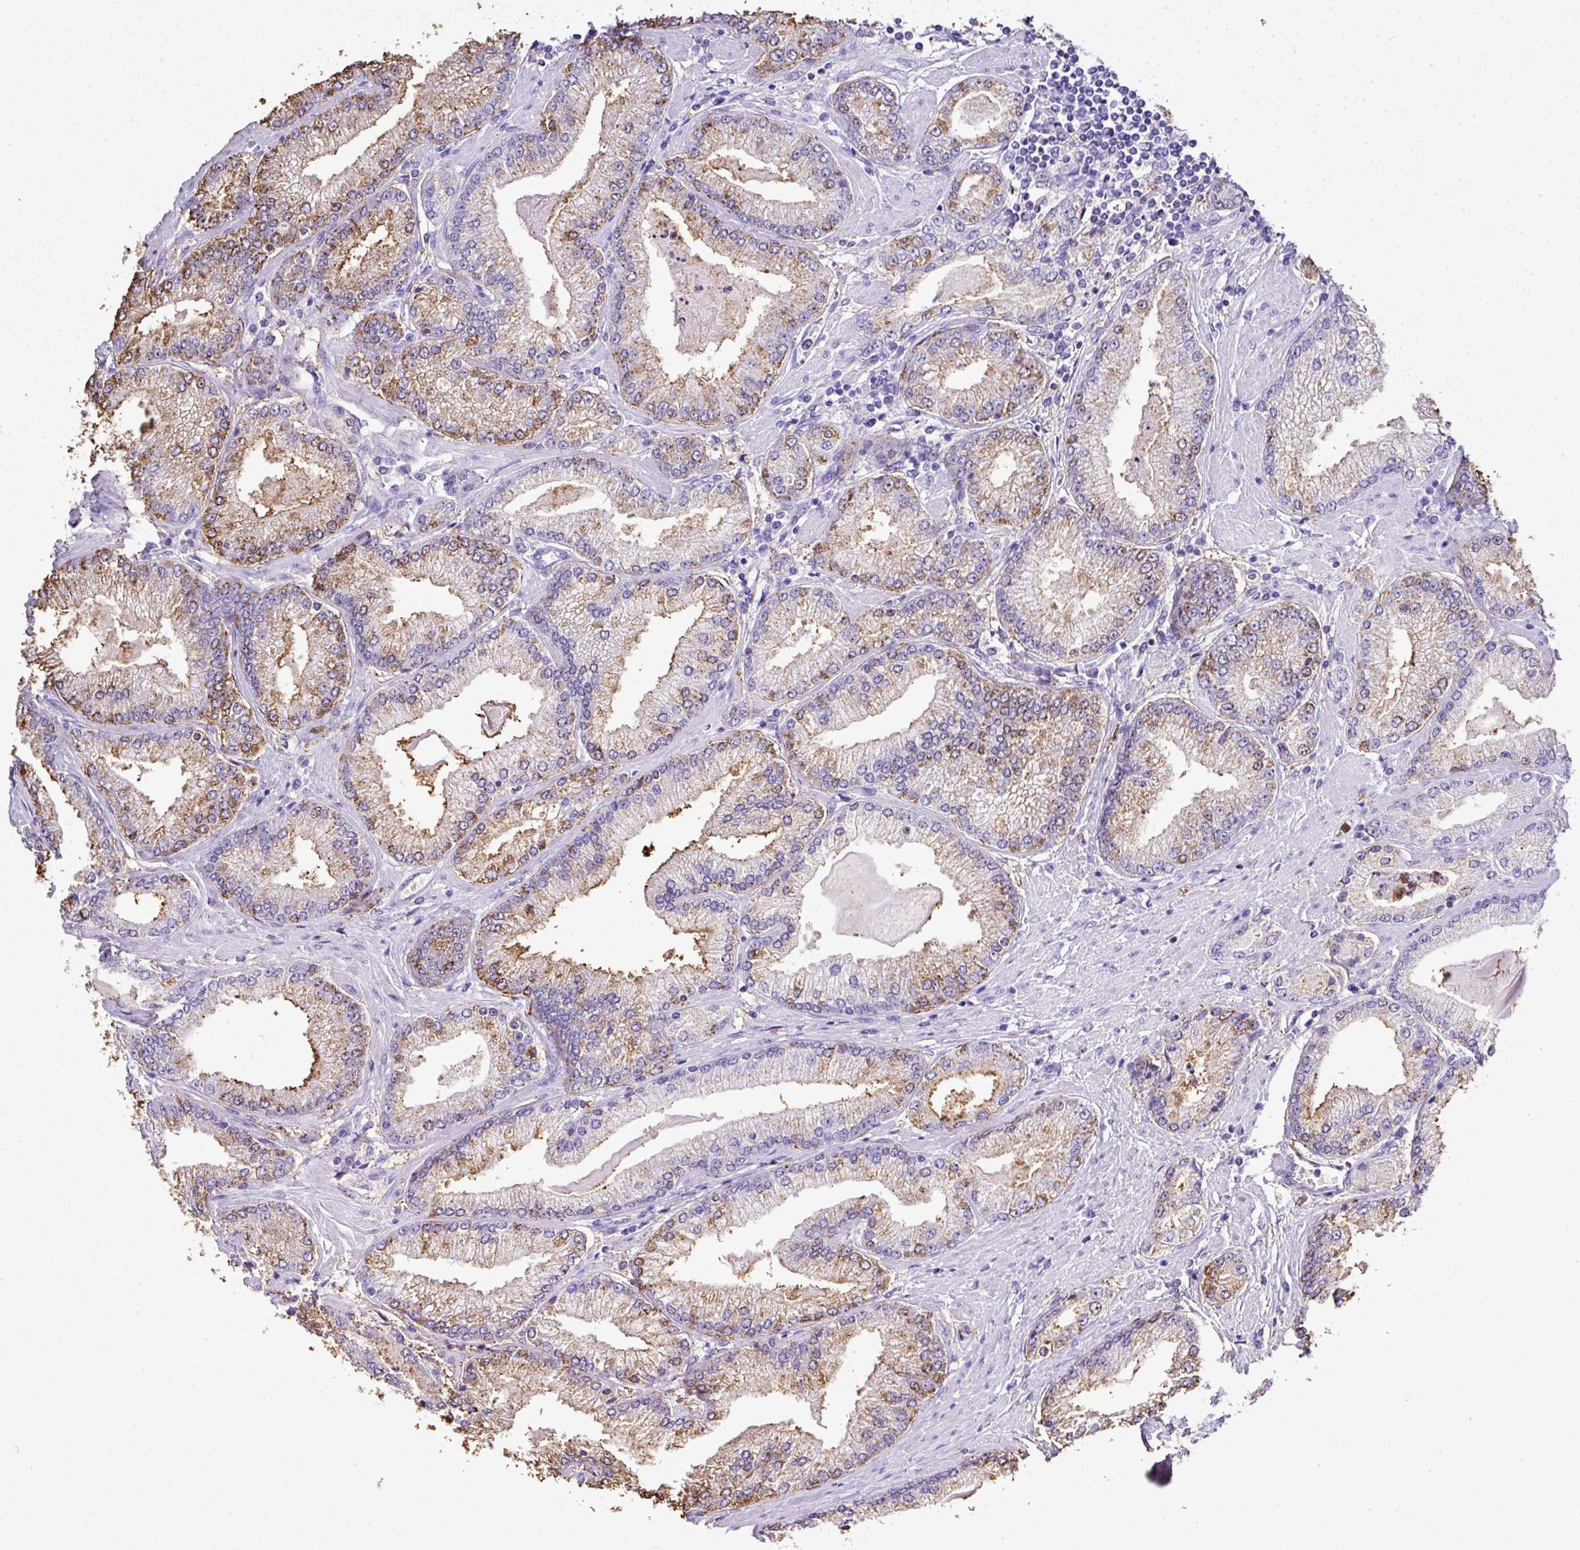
{"staining": {"intensity": "moderate", "quantity": "25%-75%", "location": "cytoplasmic/membranous"}, "tissue": "prostate cancer", "cell_type": "Tumor cells", "image_type": "cancer", "snomed": [{"axis": "morphology", "description": "Adenocarcinoma, High grade"}, {"axis": "topography", "description": "Prostate"}], "caption": "High-power microscopy captured an immunohistochemistry micrograph of prostate adenocarcinoma (high-grade), revealing moderate cytoplasmic/membranous expression in approximately 25%-75% of tumor cells.", "gene": "KCNJ11", "patient": {"sex": "male", "age": 66}}